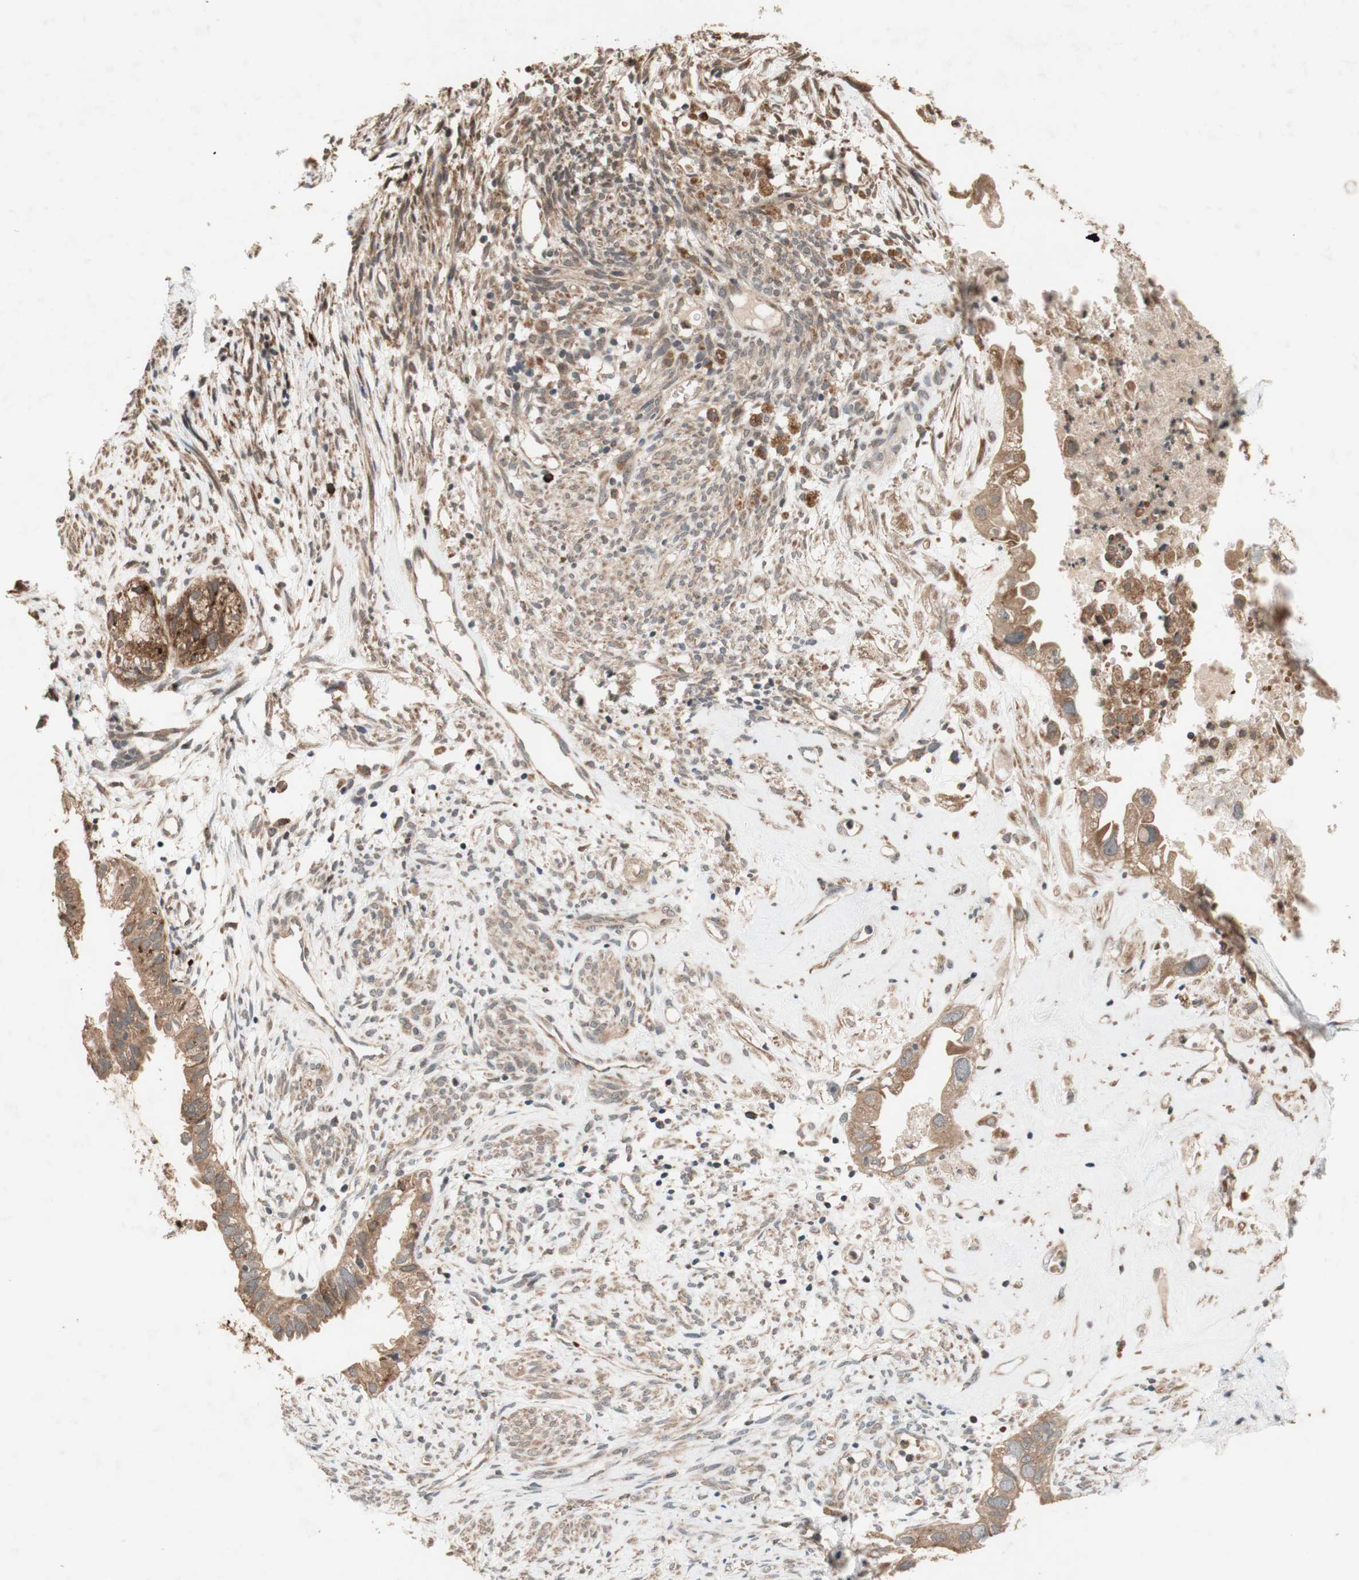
{"staining": {"intensity": "moderate", "quantity": ">75%", "location": "cytoplasmic/membranous"}, "tissue": "cervical cancer", "cell_type": "Tumor cells", "image_type": "cancer", "snomed": [{"axis": "morphology", "description": "Normal tissue, NOS"}, {"axis": "morphology", "description": "Adenocarcinoma, NOS"}, {"axis": "topography", "description": "Cervix"}, {"axis": "topography", "description": "Endometrium"}], "caption": "The immunohistochemical stain highlights moderate cytoplasmic/membranous expression in tumor cells of cervical cancer tissue.", "gene": "DDOST", "patient": {"sex": "female", "age": 86}}